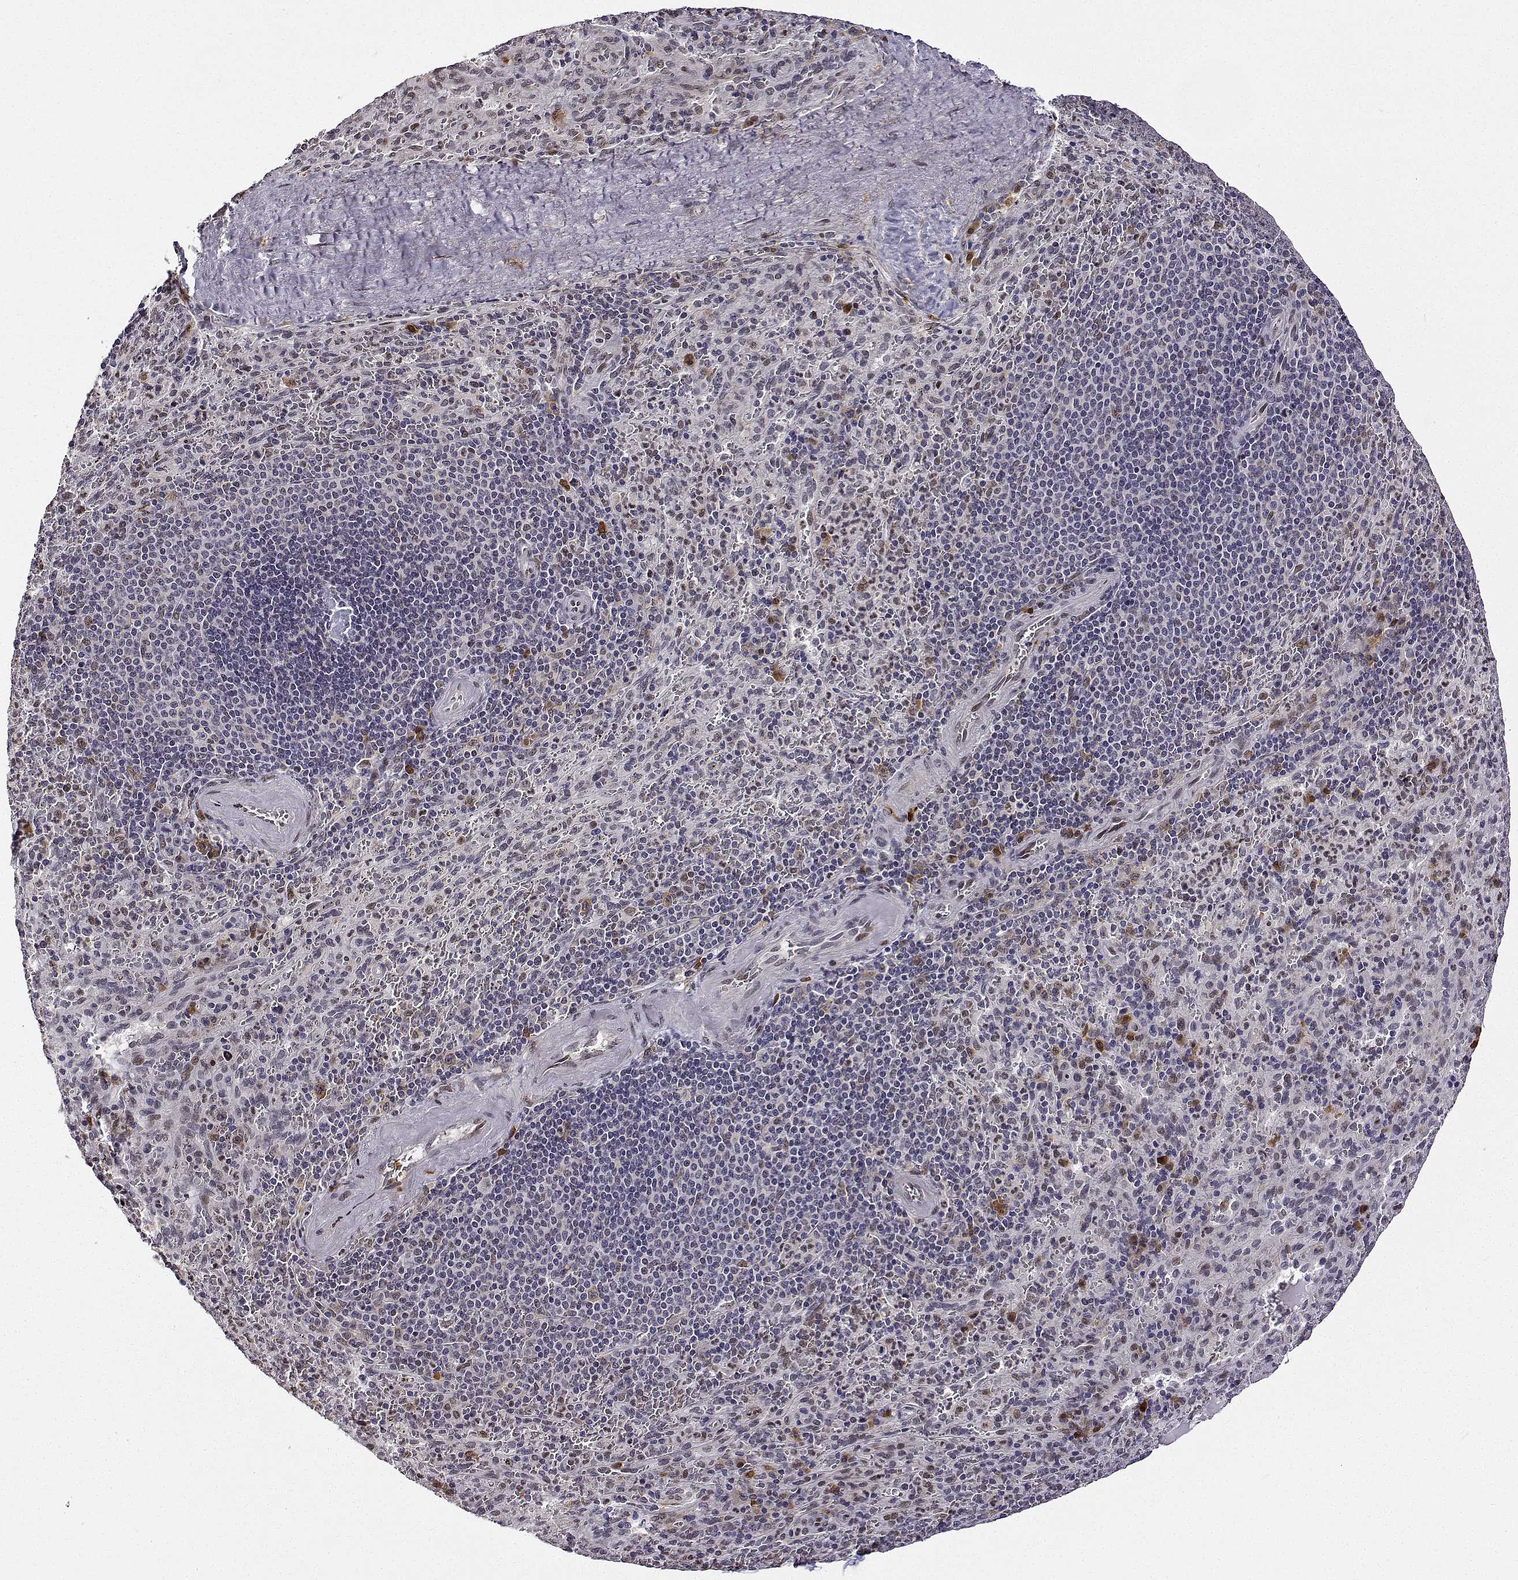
{"staining": {"intensity": "weak", "quantity": "<25%", "location": "nuclear"}, "tissue": "spleen", "cell_type": "Cells in red pulp", "image_type": "normal", "snomed": [{"axis": "morphology", "description": "Normal tissue, NOS"}, {"axis": "topography", "description": "Spleen"}], "caption": "IHC image of benign human spleen stained for a protein (brown), which demonstrates no positivity in cells in red pulp. The staining is performed using DAB (3,3'-diaminobenzidine) brown chromogen with nuclei counter-stained in using hematoxylin.", "gene": "PHGDH", "patient": {"sex": "male", "age": 57}}